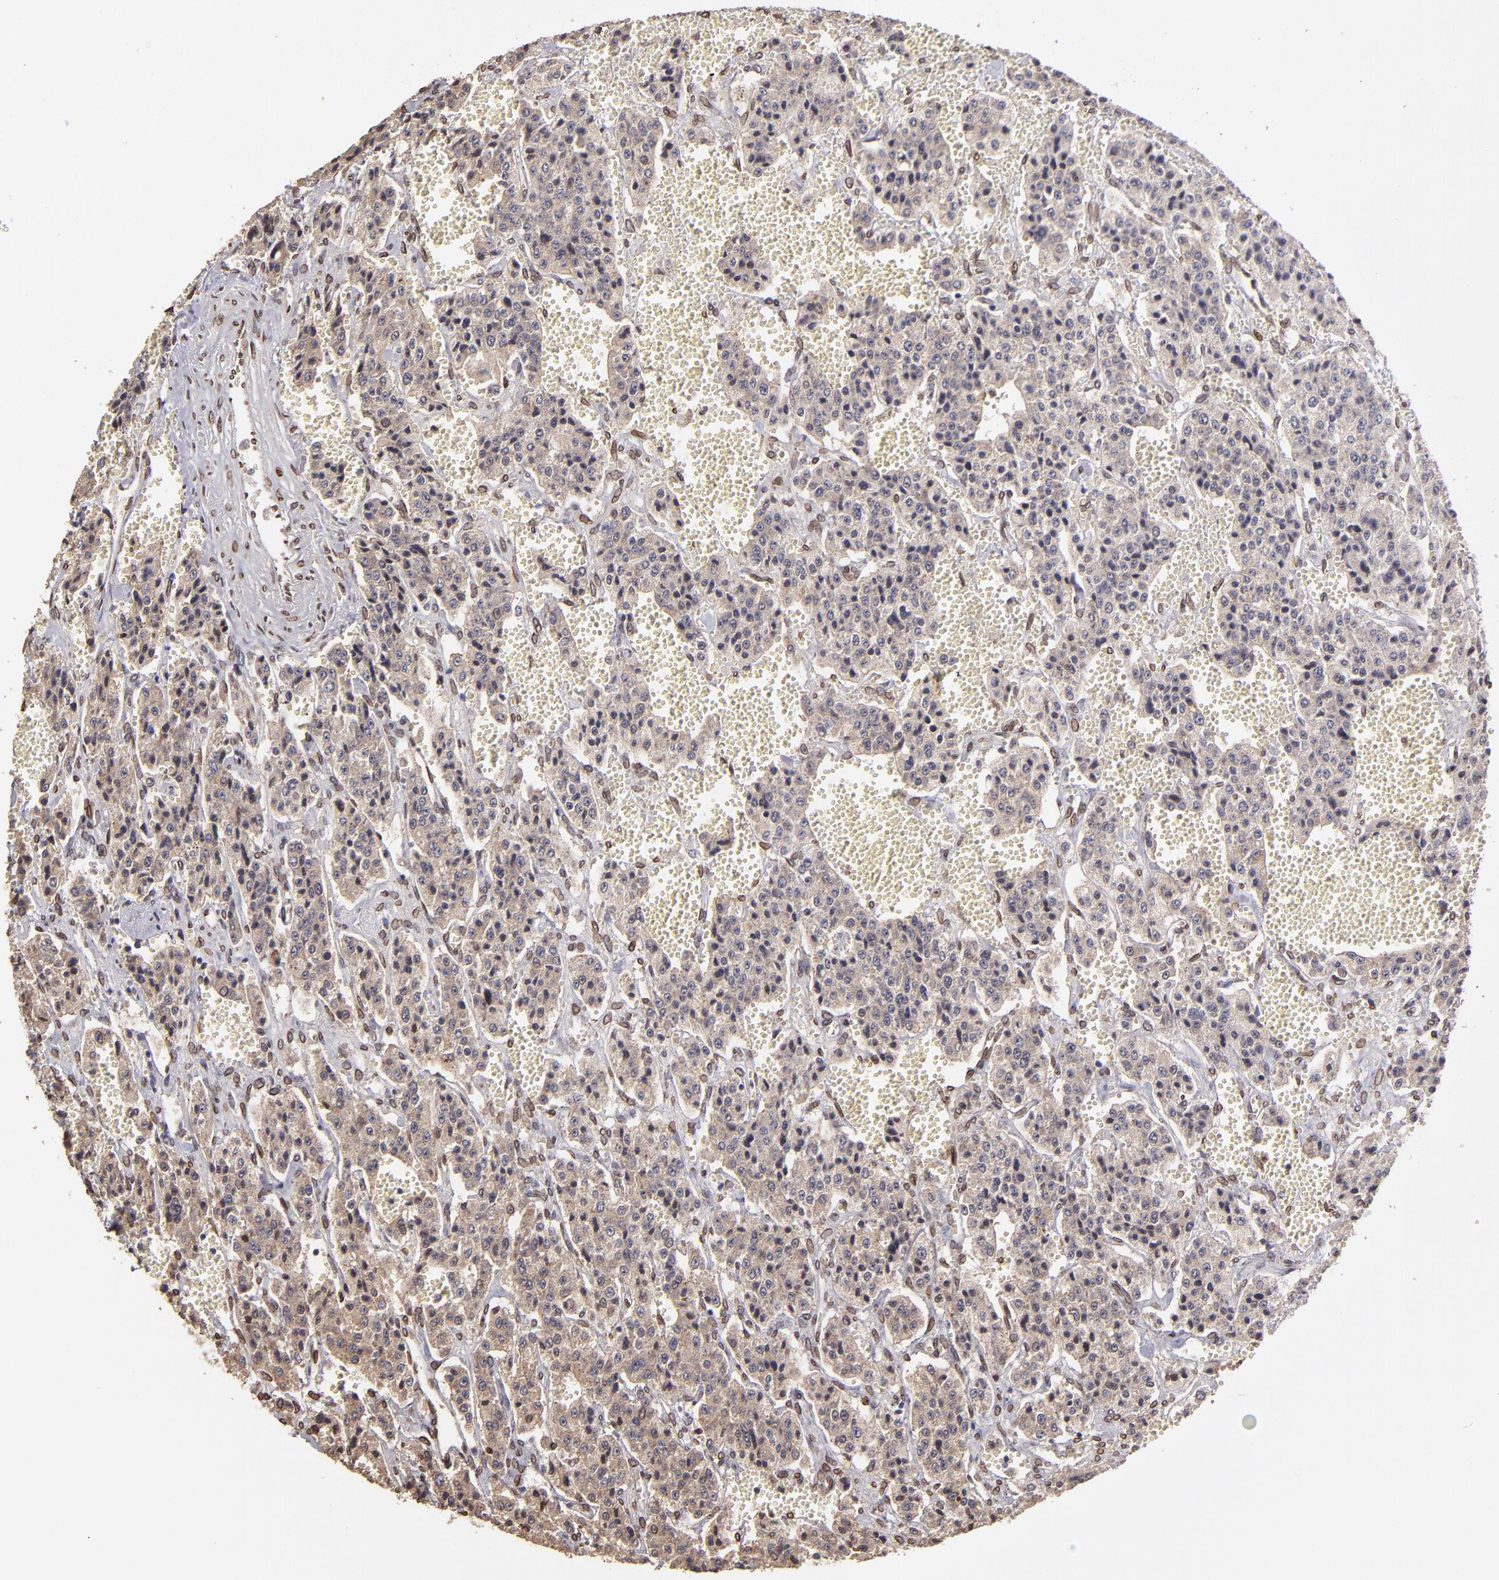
{"staining": {"intensity": "weak", "quantity": ">75%", "location": "cytoplasmic/membranous"}, "tissue": "carcinoid", "cell_type": "Tumor cells", "image_type": "cancer", "snomed": [{"axis": "morphology", "description": "Carcinoid, malignant, NOS"}, {"axis": "topography", "description": "Small intestine"}], "caption": "Immunohistochemical staining of carcinoid demonstrates weak cytoplasmic/membranous protein staining in approximately >75% of tumor cells.", "gene": "PUM3", "patient": {"sex": "male", "age": 52}}